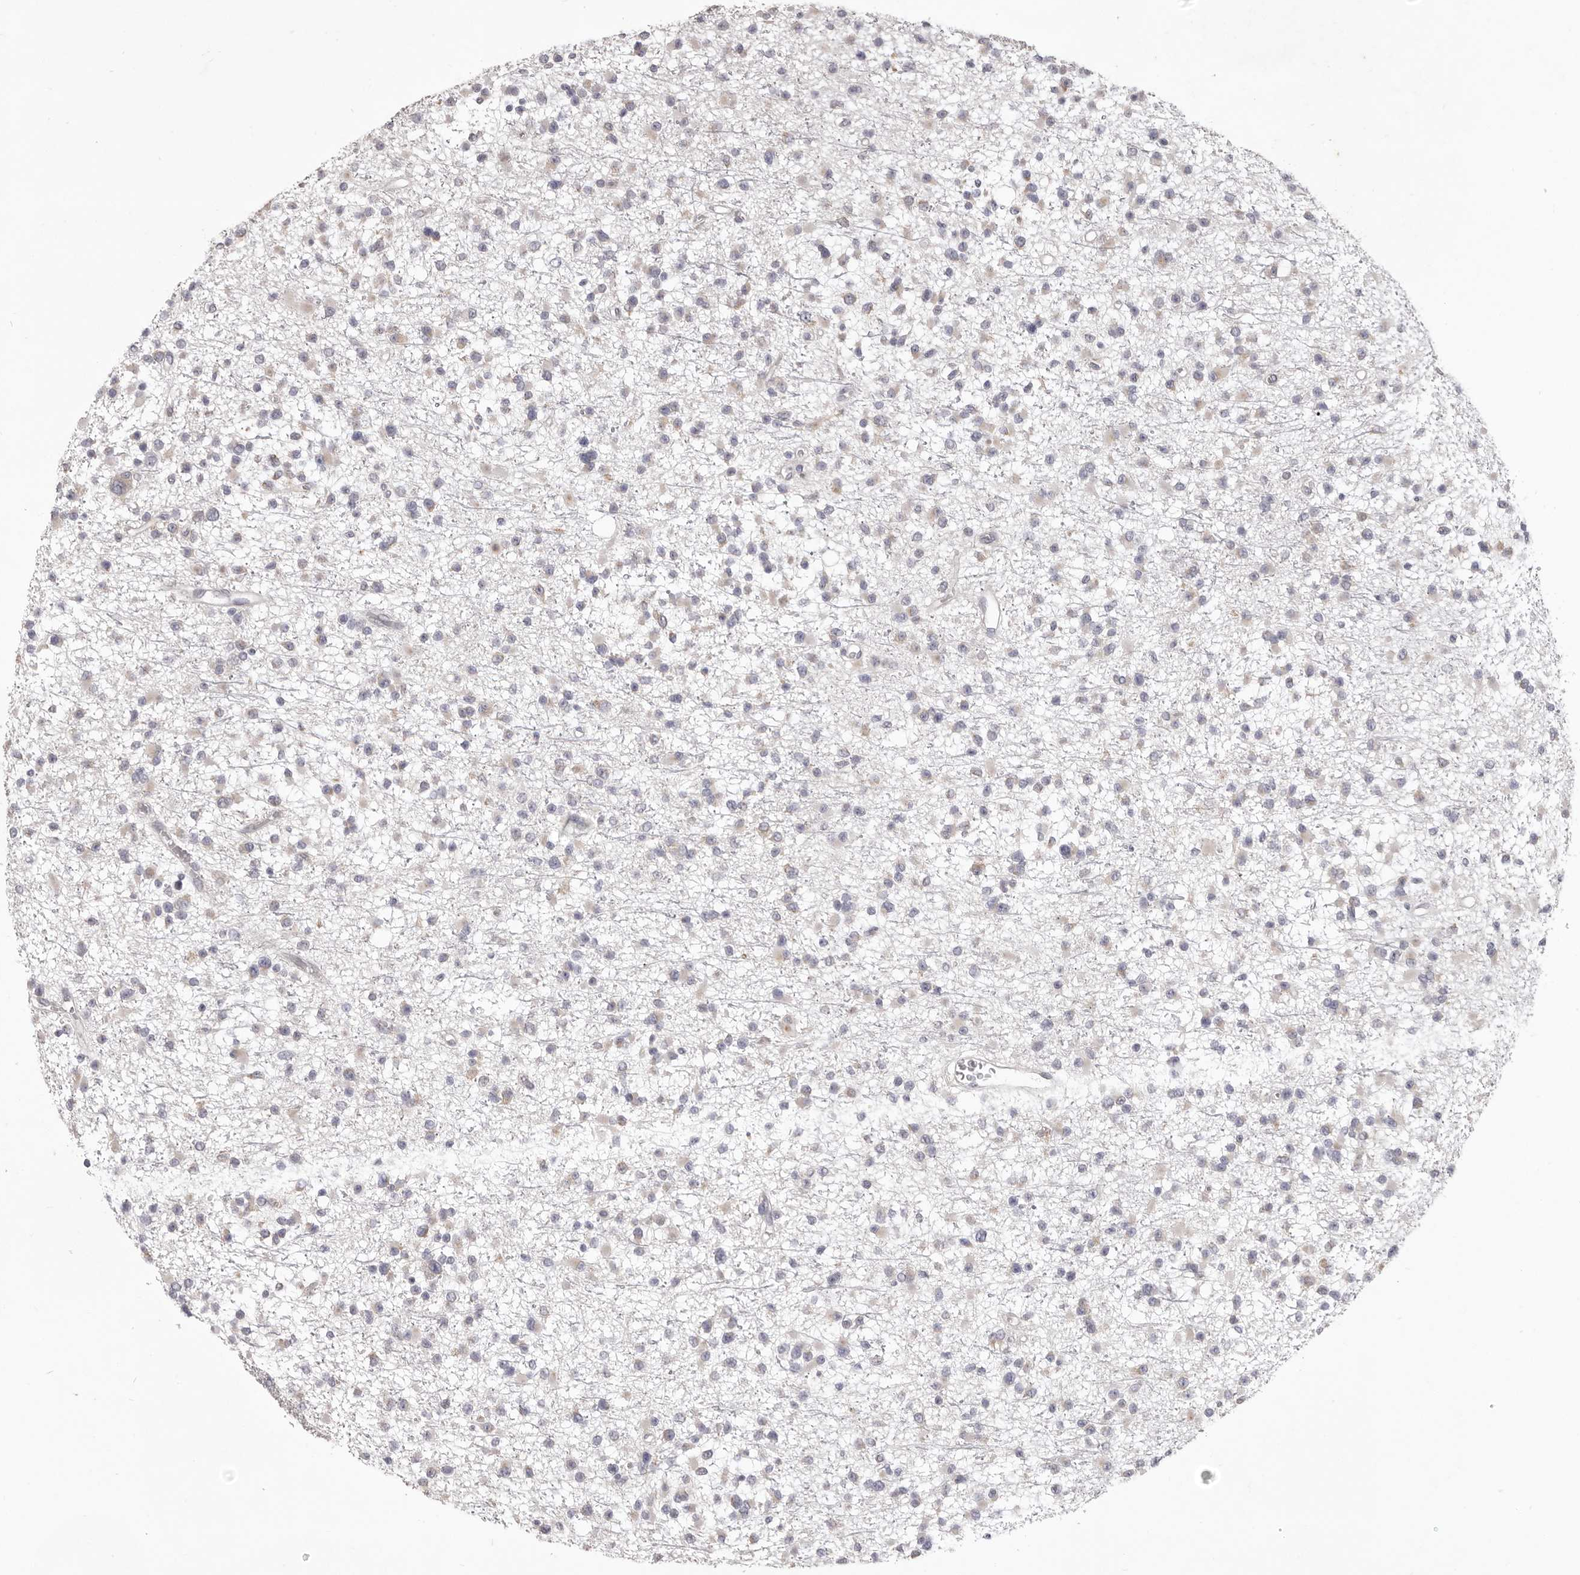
{"staining": {"intensity": "negative", "quantity": "none", "location": "none"}, "tissue": "glioma", "cell_type": "Tumor cells", "image_type": "cancer", "snomed": [{"axis": "morphology", "description": "Glioma, malignant, Low grade"}, {"axis": "topography", "description": "Brain"}], "caption": "A high-resolution histopathology image shows immunohistochemistry staining of glioma, which demonstrates no significant expression in tumor cells.", "gene": "TBC1D8B", "patient": {"sex": "female", "age": 22}}